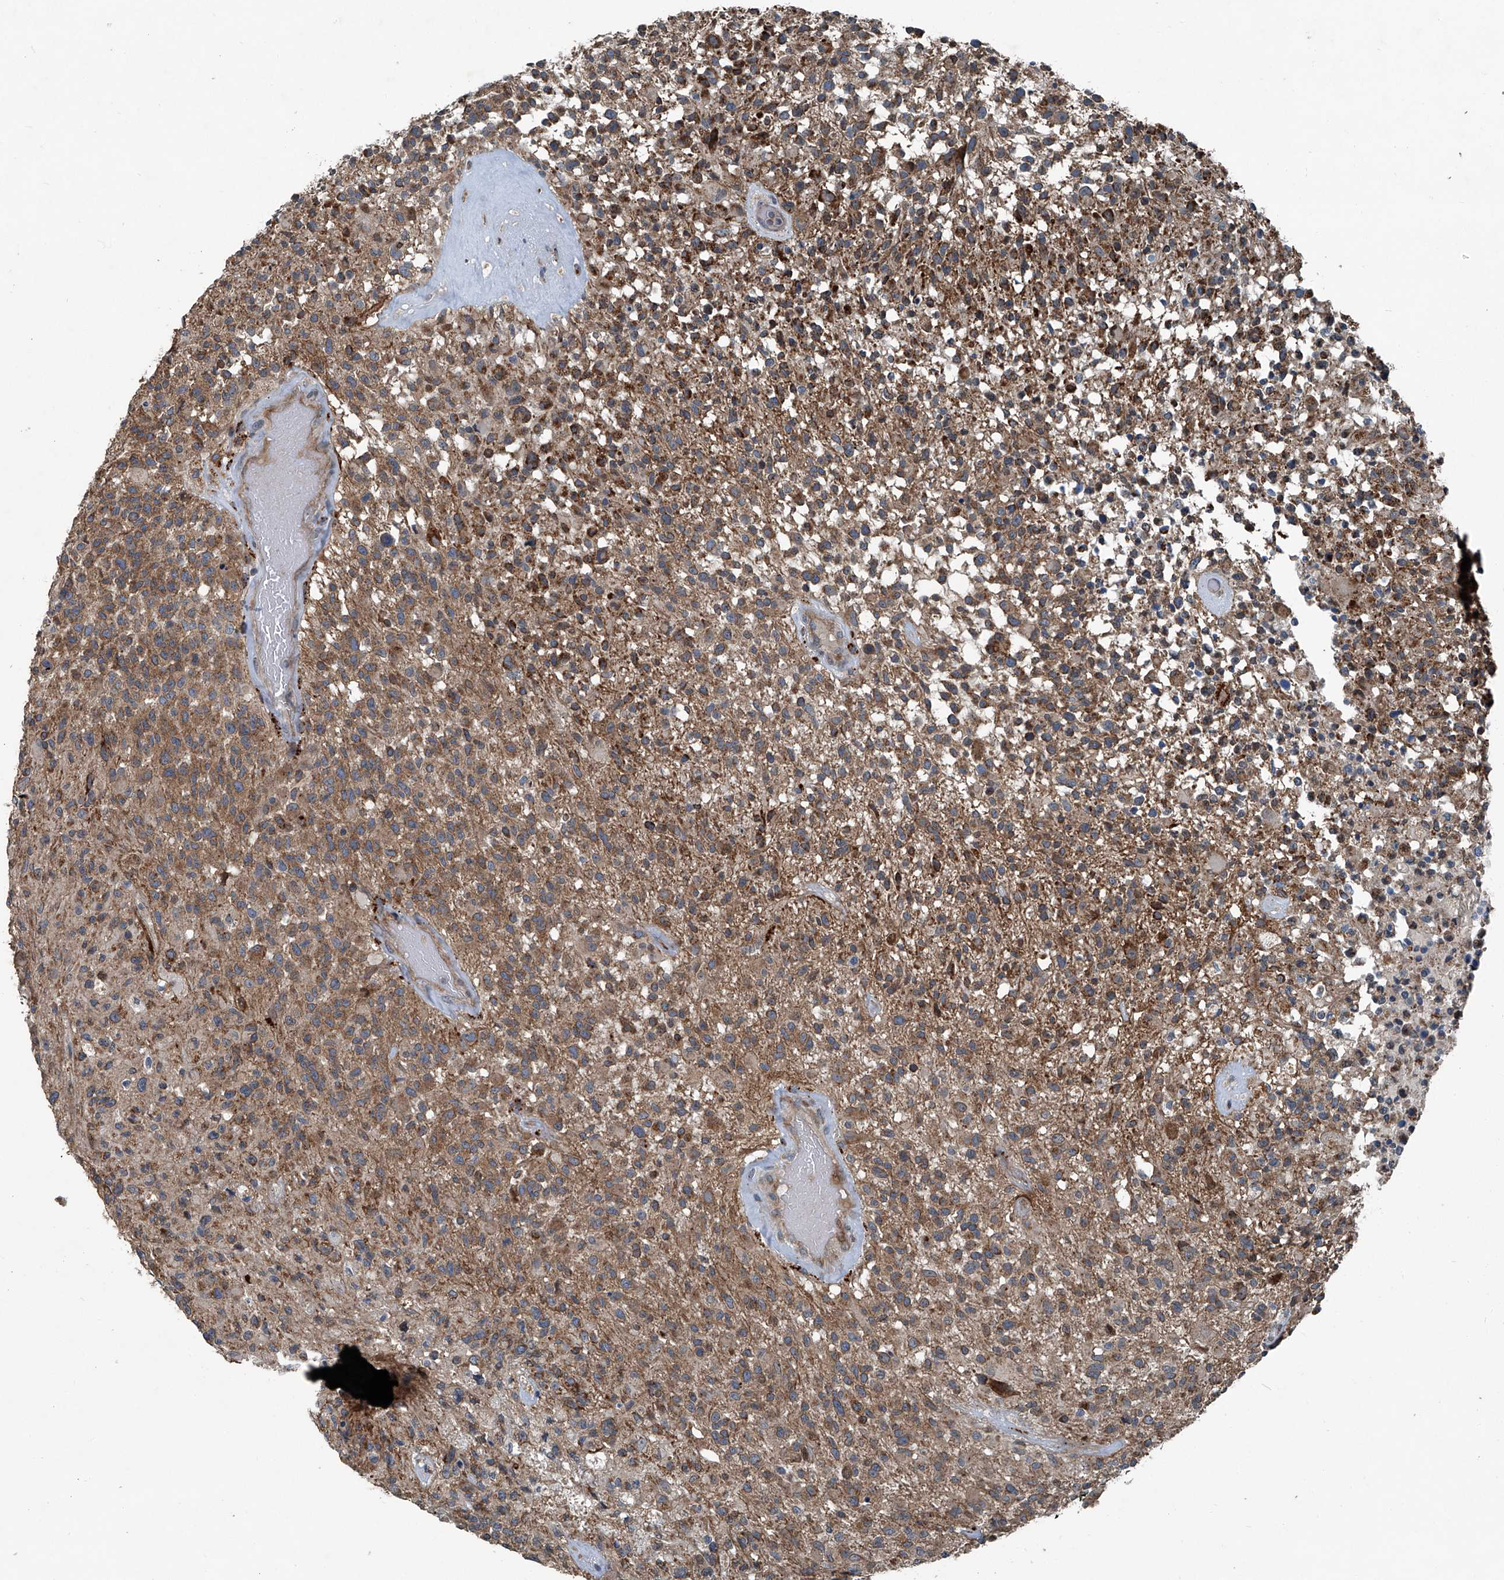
{"staining": {"intensity": "moderate", "quantity": ">75%", "location": "cytoplasmic/membranous"}, "tissue": "glioma", "cell_type": "Tumor cells", "image_type": "cancer", "snomed": [{"axis": "morphology", "description": "Glioma, malignant, High grade"}, {"axis": "morphology", "description": "Glioblastoma, NOS"}, {"axis": "topography", "description": "Brain"}], "caption": "The photomicrograph reveals staining of malignant glioma (high-grade), revealing moderate cytoplasmic/membranous protein positivity (brown color) within tumor cells. Using DAB (3,3'-diaminobenzidine) (brown) and hematoxylin (blue) stains, captured at high magnification using brightfield microscopy.", "gene": "SENP2", "patient": {"sex": "male", "age": 60}}